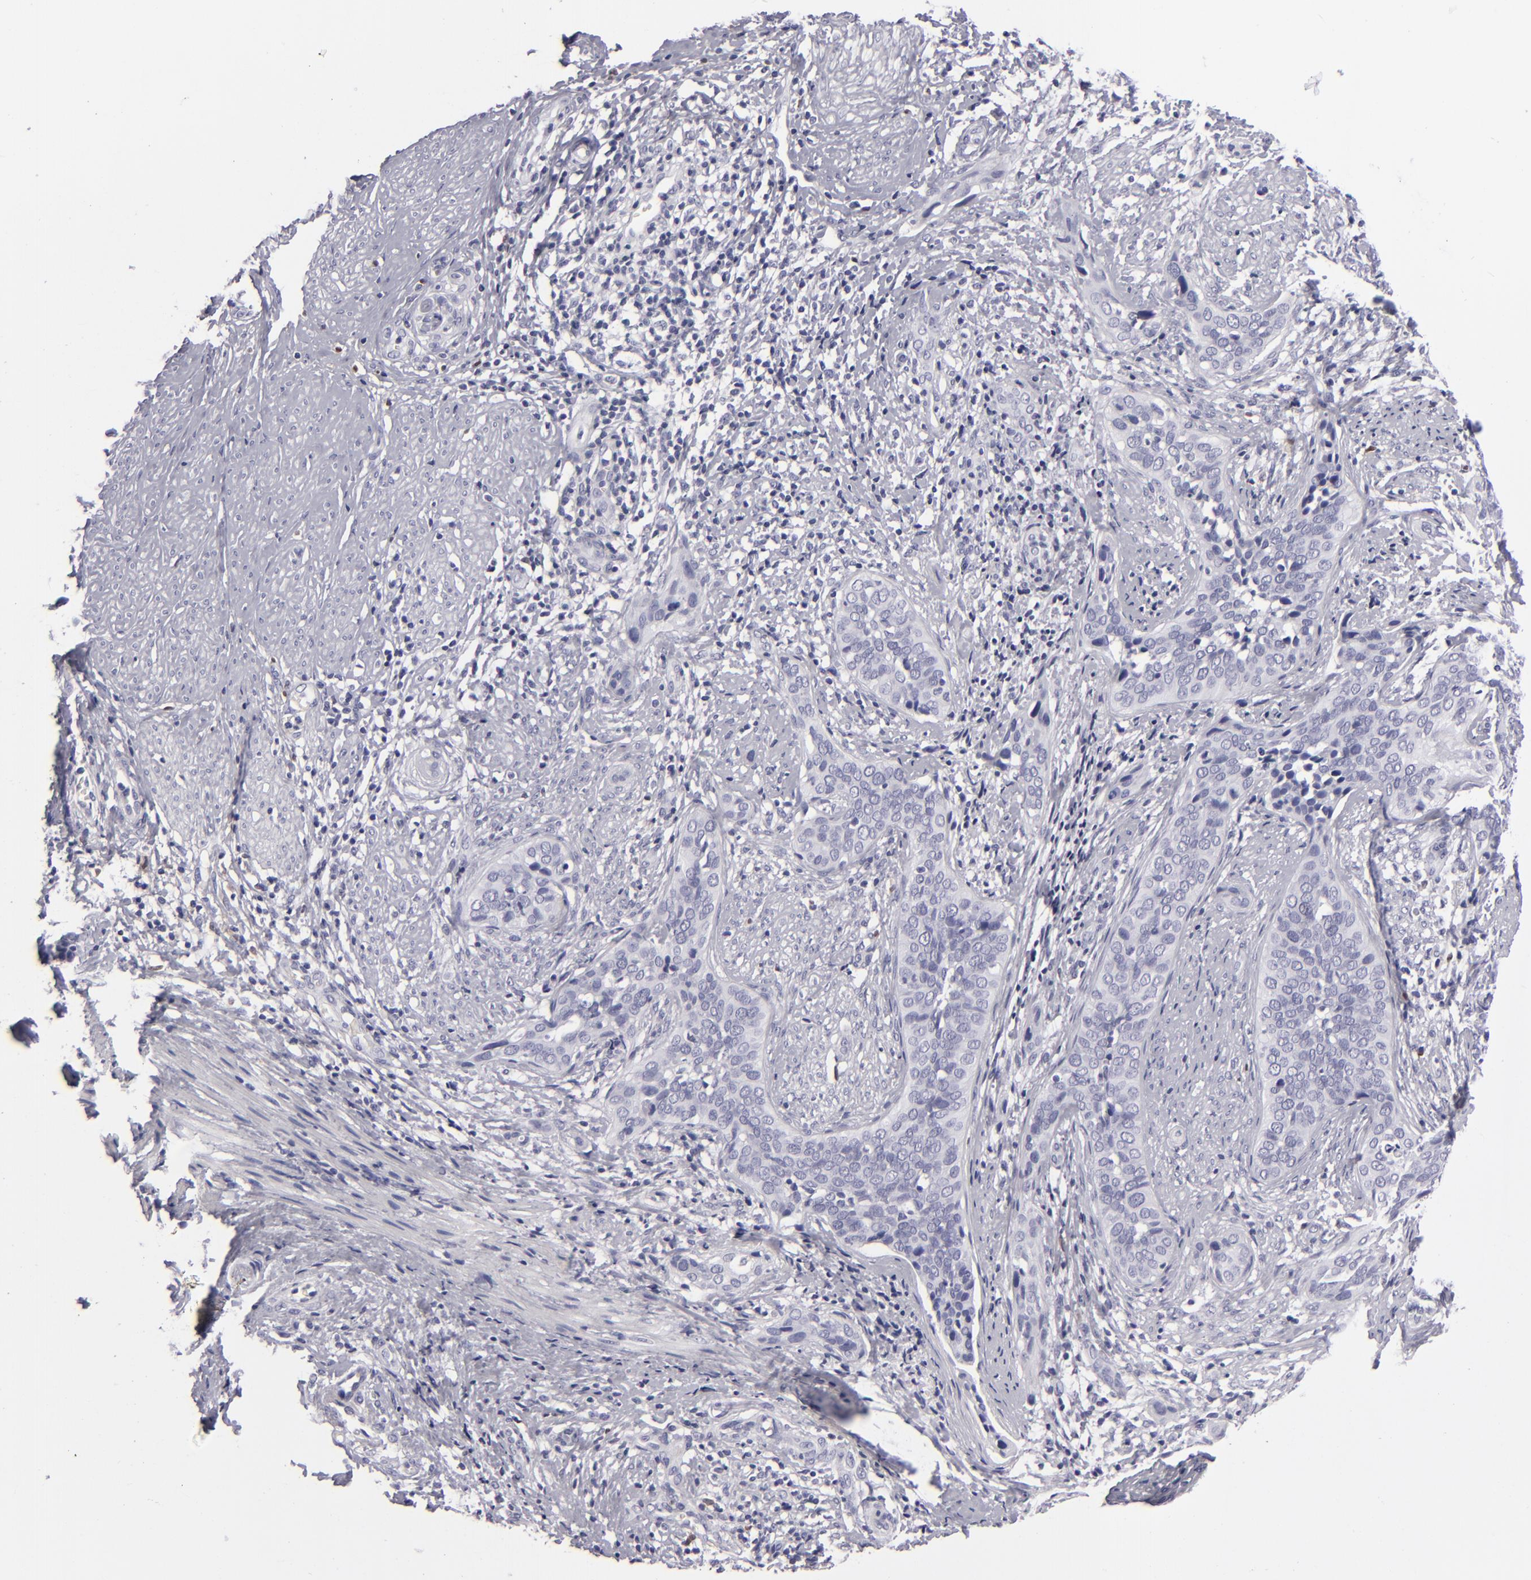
{"staining": {"intensity": "negative", "quantity": "none", "location": "none"}, "tissue": "cervical cancer", "cell_type": "Tumor cells", "image_type": "cancer", "snomed": [{"axis": "morphology", "description": "Squamous cell carcinoma, NOS"}, {"axis": "topography", "description": "Cervix"}], "caption": "Immunohistochemistry (IHC) of squamous cell carcinoma (cervical) shows no positivity in tumor cells.", "gene": "F13A1", "patient": {"sex": "female", "age": 31}}